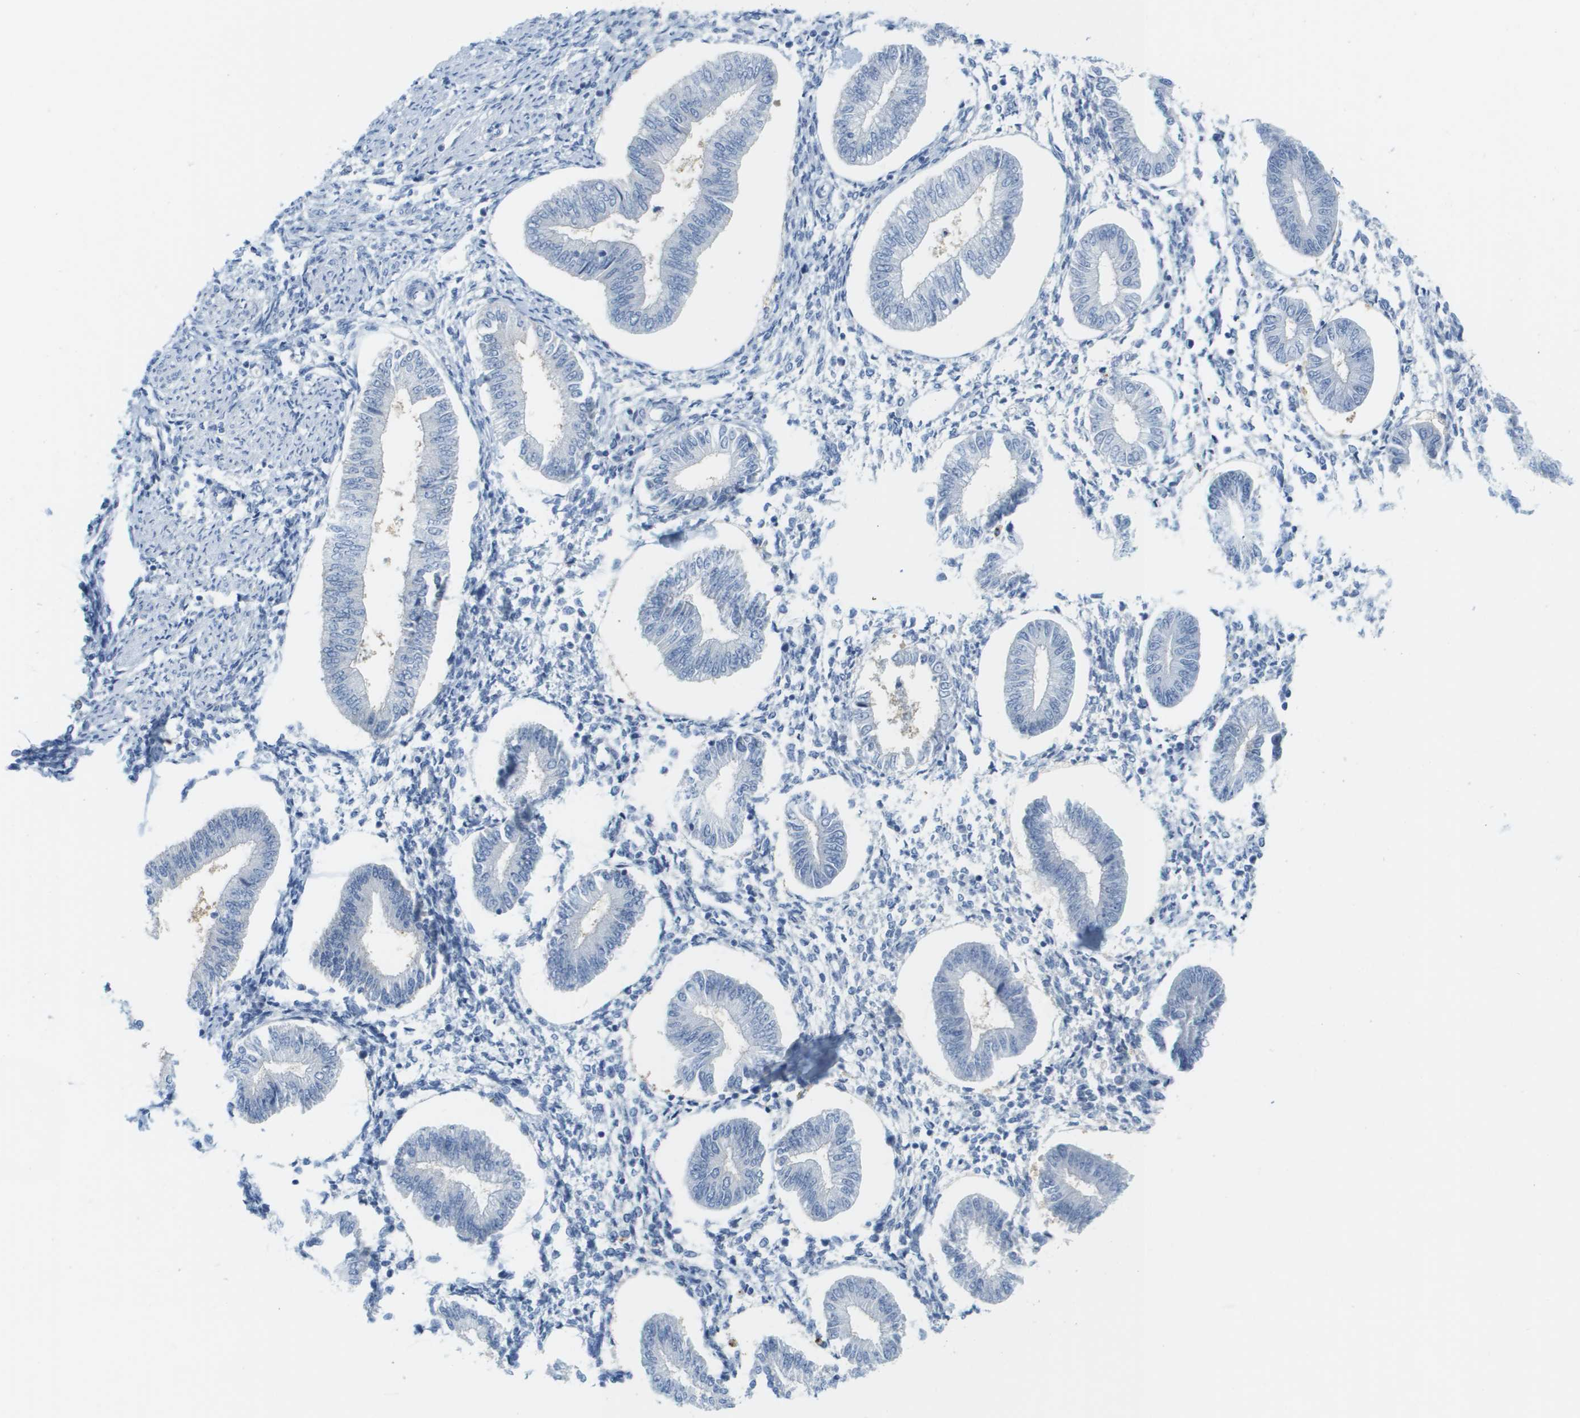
{"staining": {"intensity": "weak", "quantity": "<25%", "location": "cytoplasmic/membranous"}, "tissue": "endometrium", "cell_type": "Cells in endometrial stroma", "image_type": "normal", "snomed": [{"axis": "morphology", "description": "Normal tissue, NOS"}, {"axis": "topography", "description": "Endometrium"}], "caption": "Photomicrograph shows no protein expression in cells in endometrial stroma of benign endometrium.", "gene": "CUL9", "patient": {"sex": "female", "age": 50}}